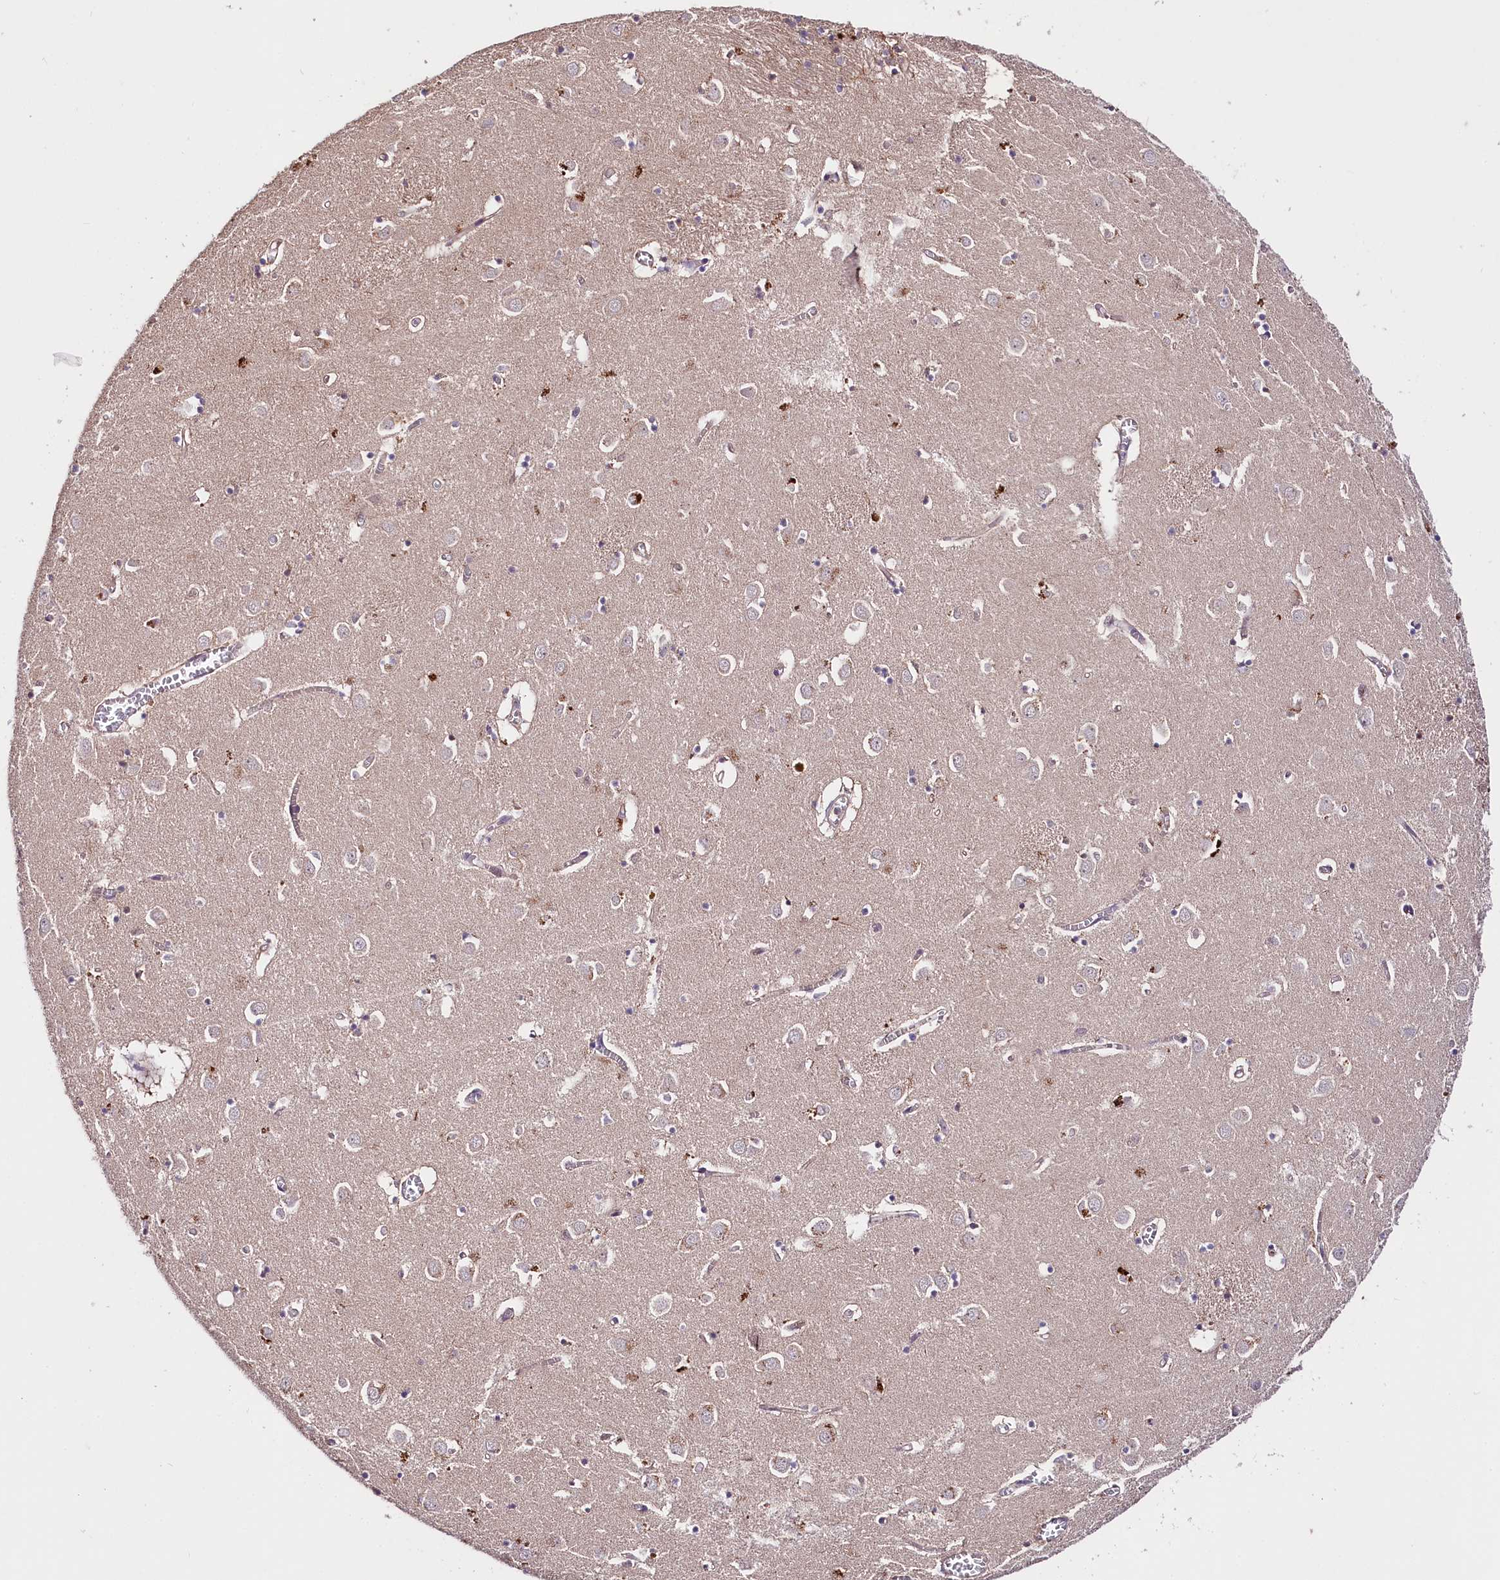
{"staining": {"intensity": "moderate", "quantity": "<25%", "location": "cytoplasmic/membranous"}, "tissue": "caudate", "cell_type": "Glial cells", "image_type": "normal", "snomed": [{"axis": "morphology", "description": "Normal tissue, NOS"}, {"axis": "topography", "description": "Lateral ventricle wall"}], "caption": "Immunohistochemistry staining of unremarkable caudate, which shows low levels of moderate cytoplasmic/membranous expression in approximately <25% of glial cells indicating moderate cytoplasmic/membranous protein expression. The staining was performed using DAB (brown) for protein detection and nuclei were counterstained in hematoxylin (blue).", "gene": "TAFAZZIN", "patient": {"sex": "male", "age": 70}}